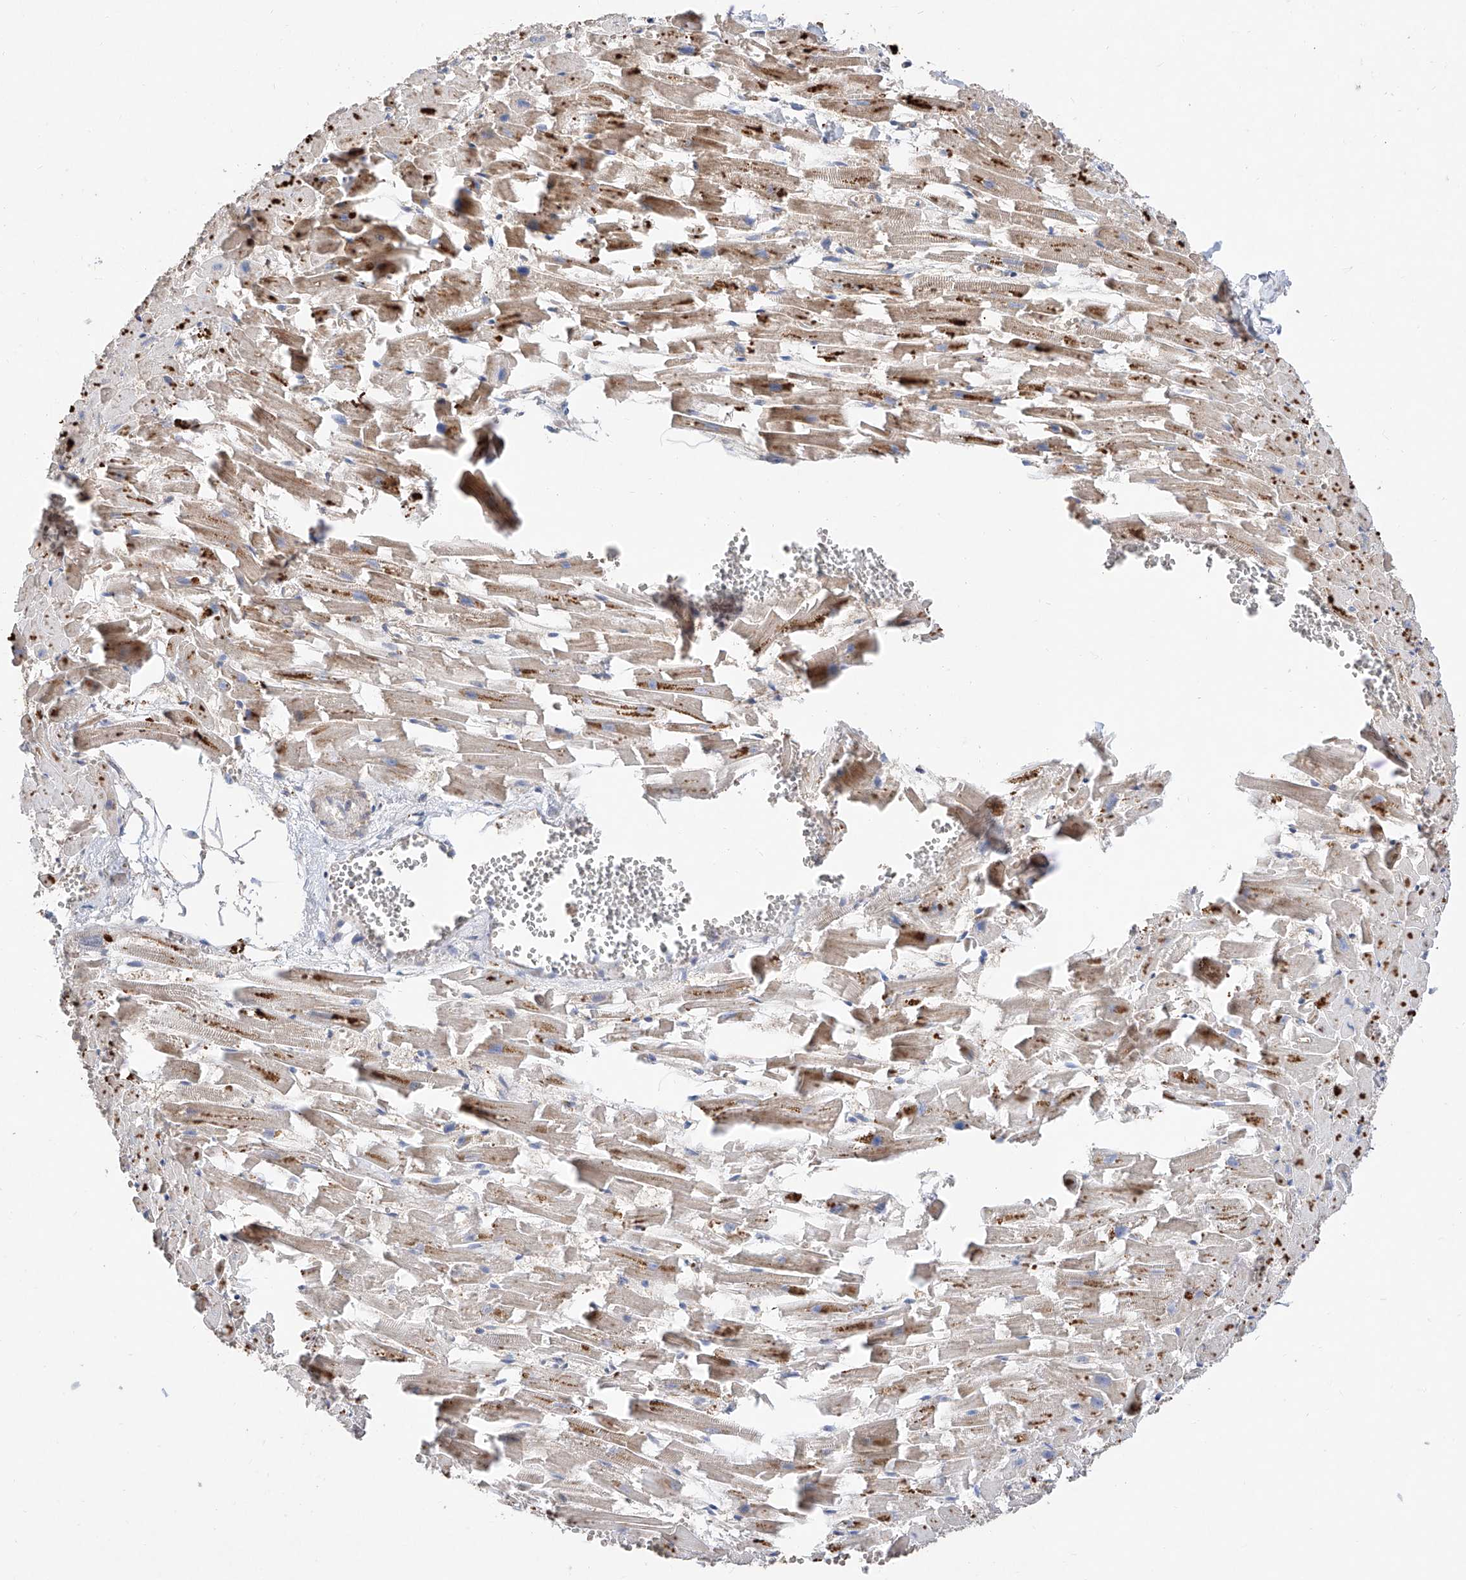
{"staining": {"intensity": "moderate", "quantity": ">75%", "location": "cytoplasmic/membranous"}, "tissue": "heart muscle", "cell_type": "Cardiomyocytes", "image_type": "normal", "snomed": [{"axis": "morphology", "description": "Normal tissue, NOS"}, {"axis": "topography", "description": "Heart"}], "caption": "This image shows unremarkable heart muscle stained with IHC to label a protein in brown. The cytoplasmic/membranous of cardiomyocytes show moderate positivity for the protein. Nuclei are counter-stained blue.", "gene": "FUCA2", "patient": {"sex": "female", "age": 64}}